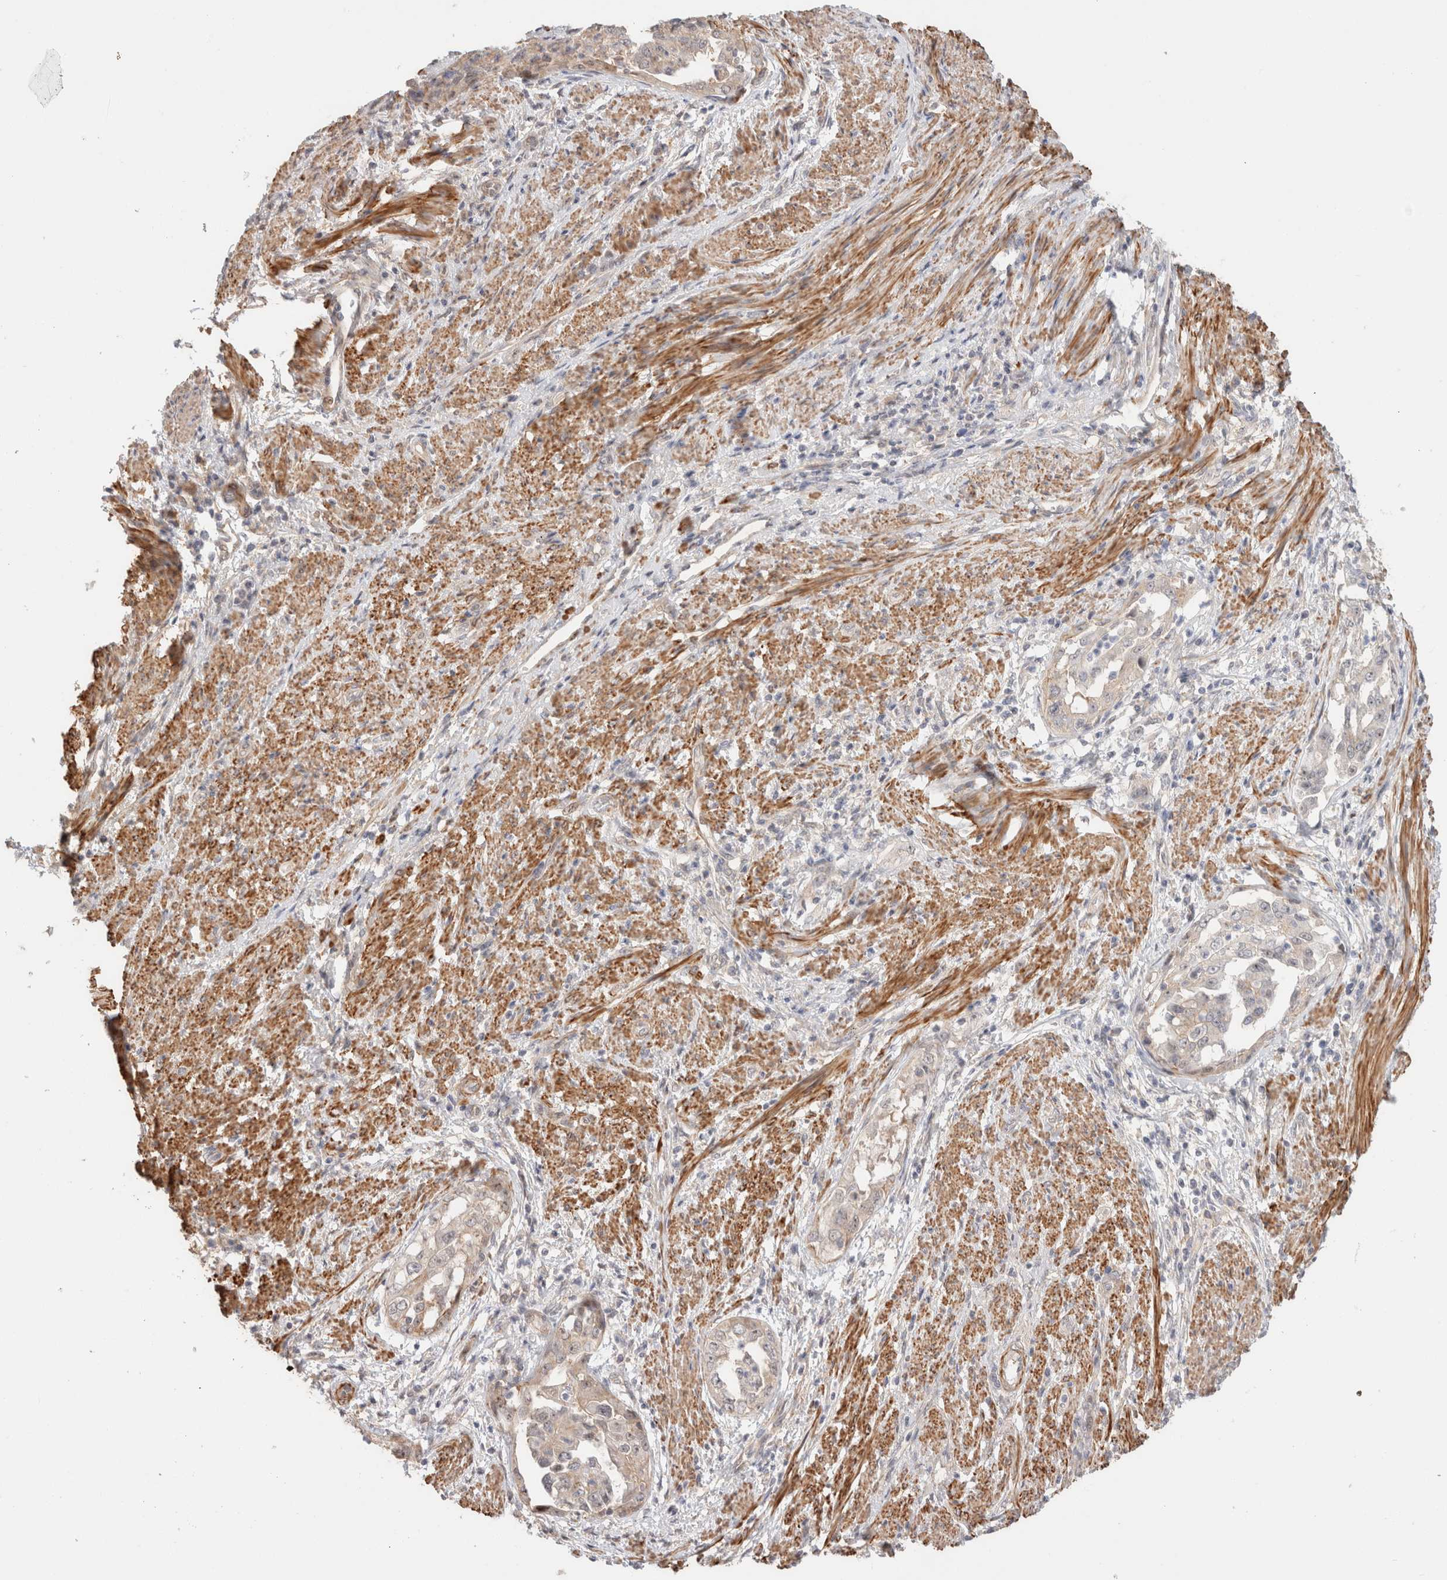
{"staining": {"intensity": "weak", "quantity": "<25%", "location": "cytoplasmic/membranous"}, "tissue": "endometrial cancer", "cell_type": "Tumor cells", "image_type": "cancer", "snomed": [{"axis": "morphology", "description": "Adenocarcinoma, NOS"}, {"axis": "topography", "description": "Endometrium"}], "caption": "Image shows no protein expression in tumor cells of endometrial adenocarcinoma tissue.", "gene": "ID3", "patient": {"sex": "female", "age": 85}}